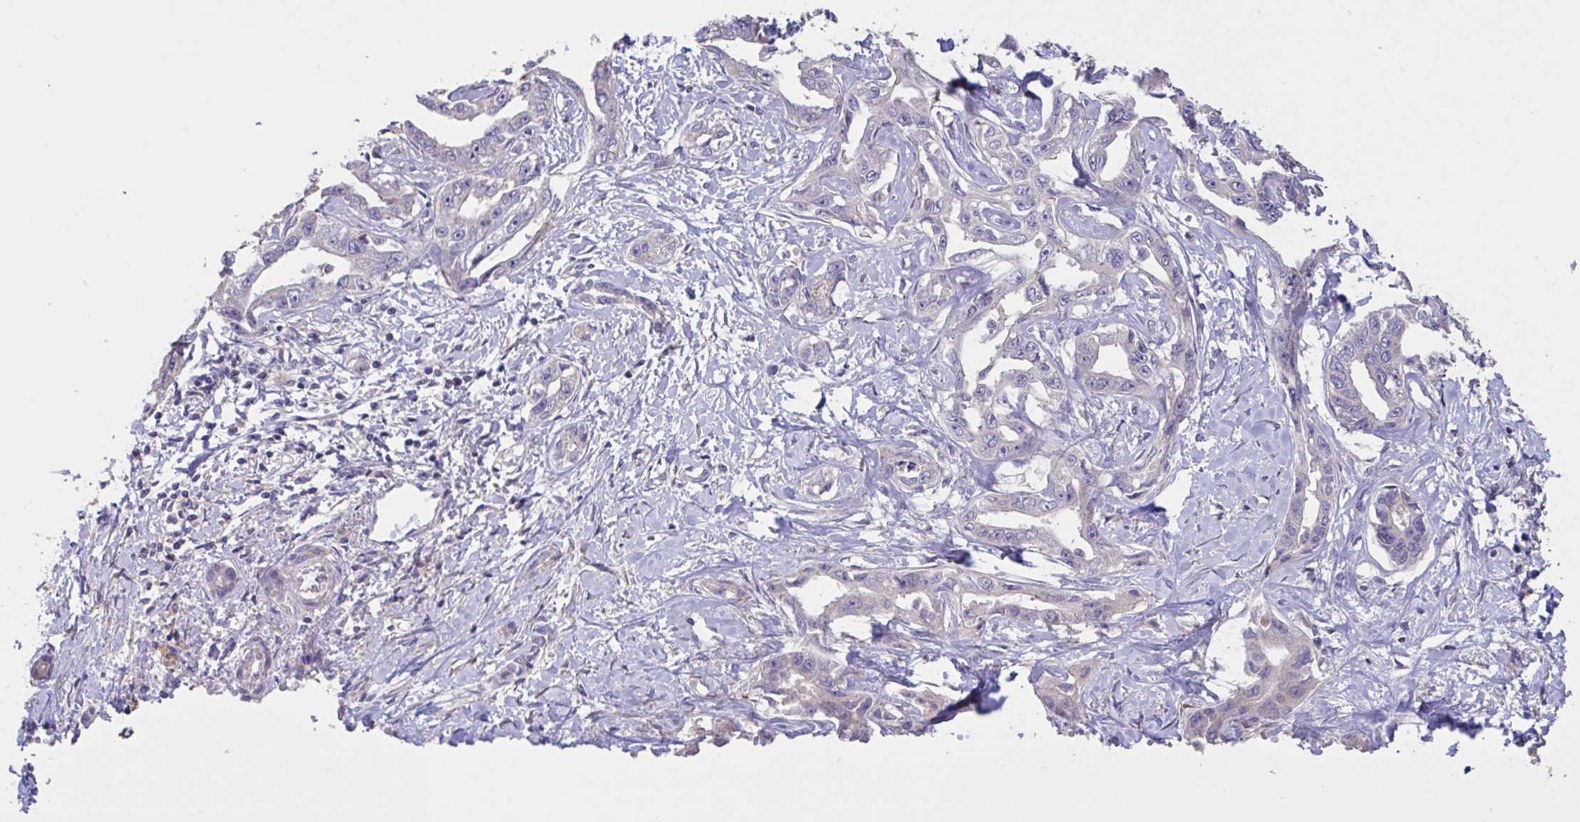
{"staining": {"intensity": "negative", "quantity": "none", "location": "none"}, "tissue": "liver cancer", "cell_type": "Tumor cells", "image_type": "cancer", "snomed": [{"axis": "morphology", "description": "Cholangiocarcinoma"}, {"axis": "topography", "description": "Liver"}], "caption": "Tumor cells show no significant protein staining in liver cholangiocarcinoma. (Immunohistochemistry (ihc), brightfield microscopy, high magnification).", "gene": "DDX39A", "patient": {"sex": "male", "age": 59}}